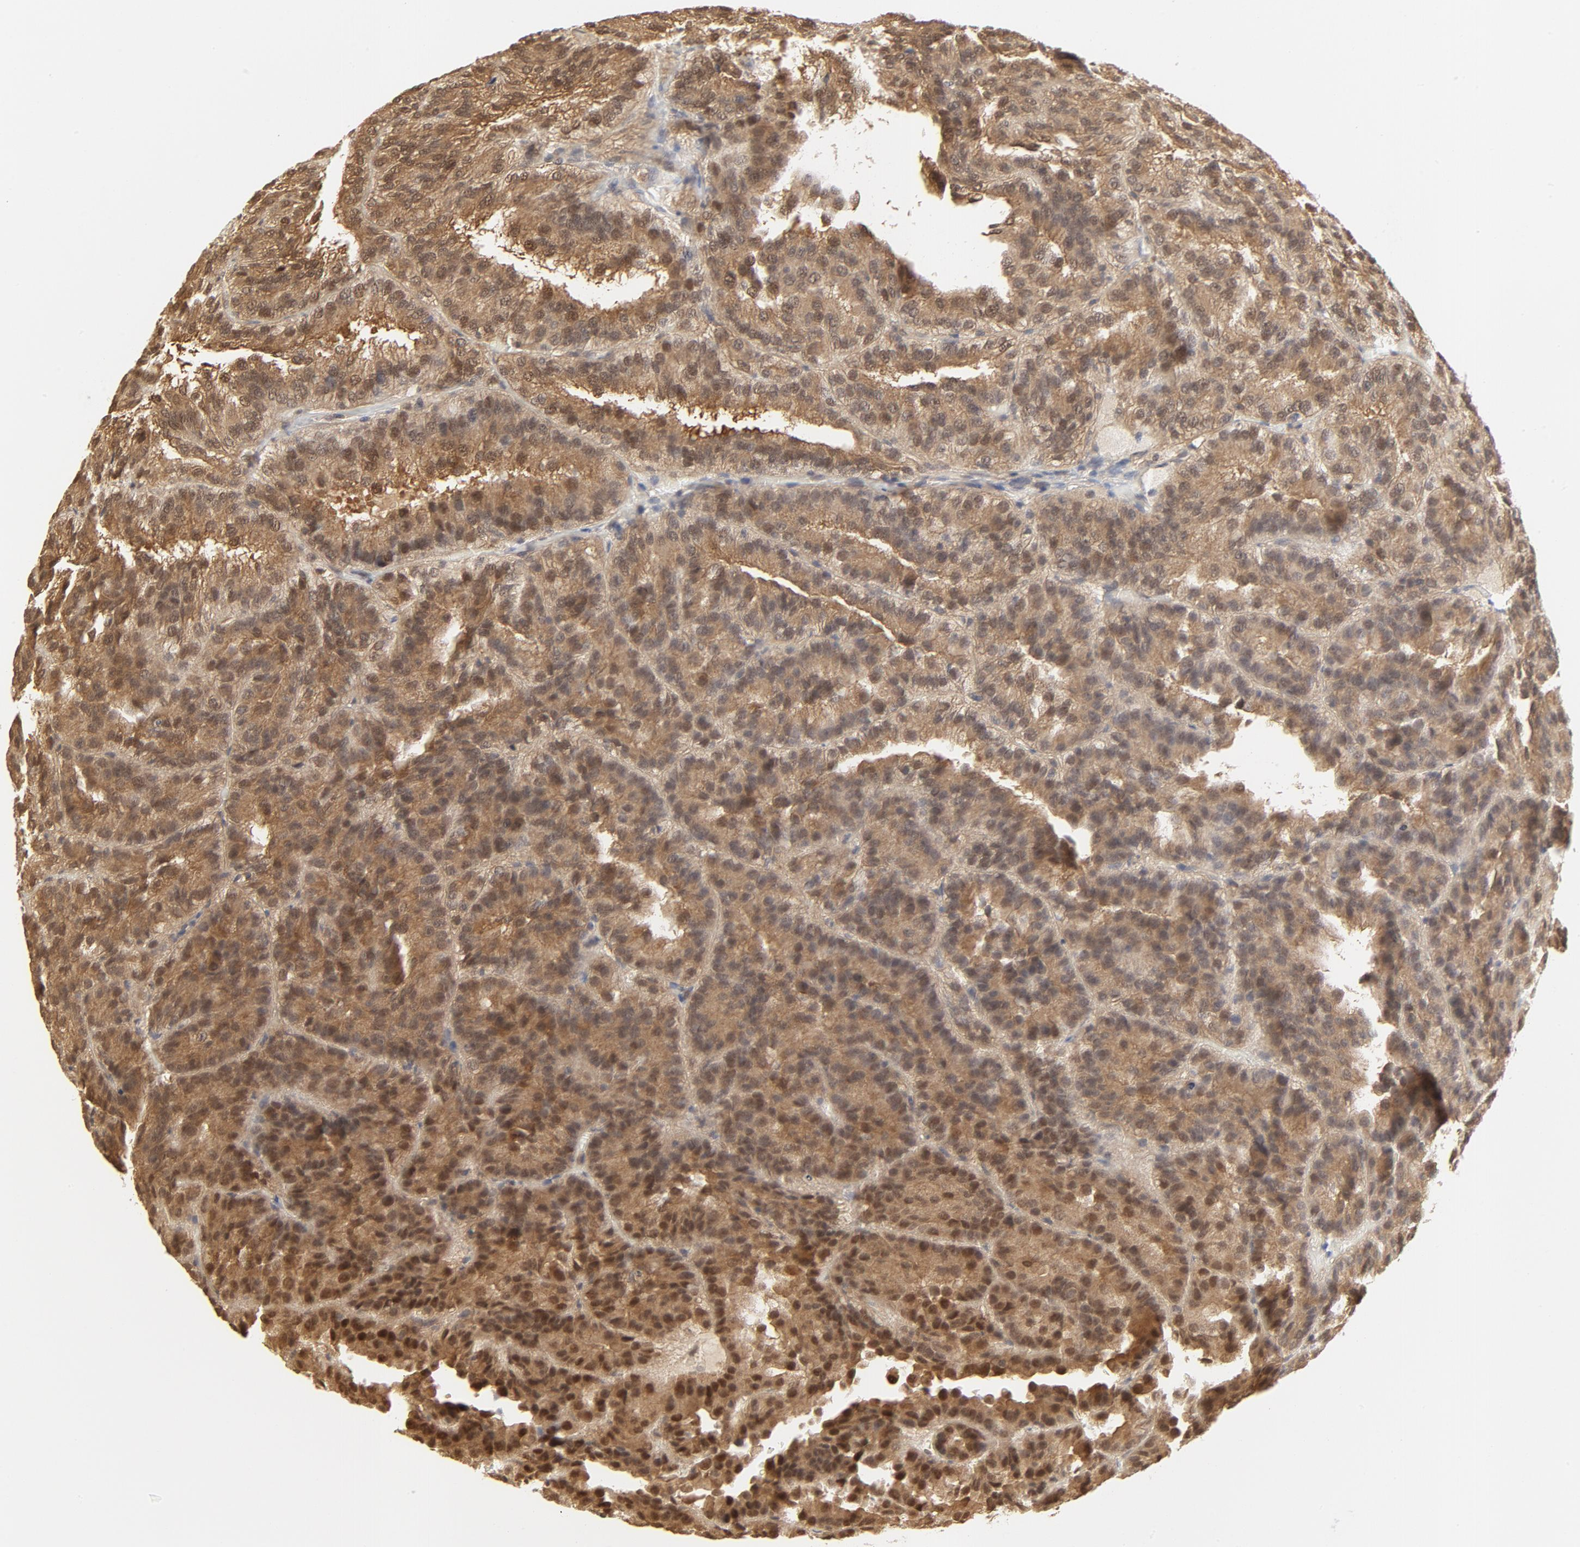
{"staining": {"intensity": "moderate", "quantity": ">75%", "location": "cytoplasmic/membranous,nuclear"}, "tissue": "renal cancer", "cell_type": "Tumor cells", "image_type": "cancer", "snomed": [{"axis": "morphology", "description": "Adenocarcinoma, NOS"}, {"axis": "topography", "description": "Kidney"}], "caption": "Moderate cytoplasmic/membranous and nuclear expression for a protein is seen in about >75% of tumor cells of renal cancer using IHC.", "gene": "NEDD8", "patient": {"sex": "male", "age": 46}}